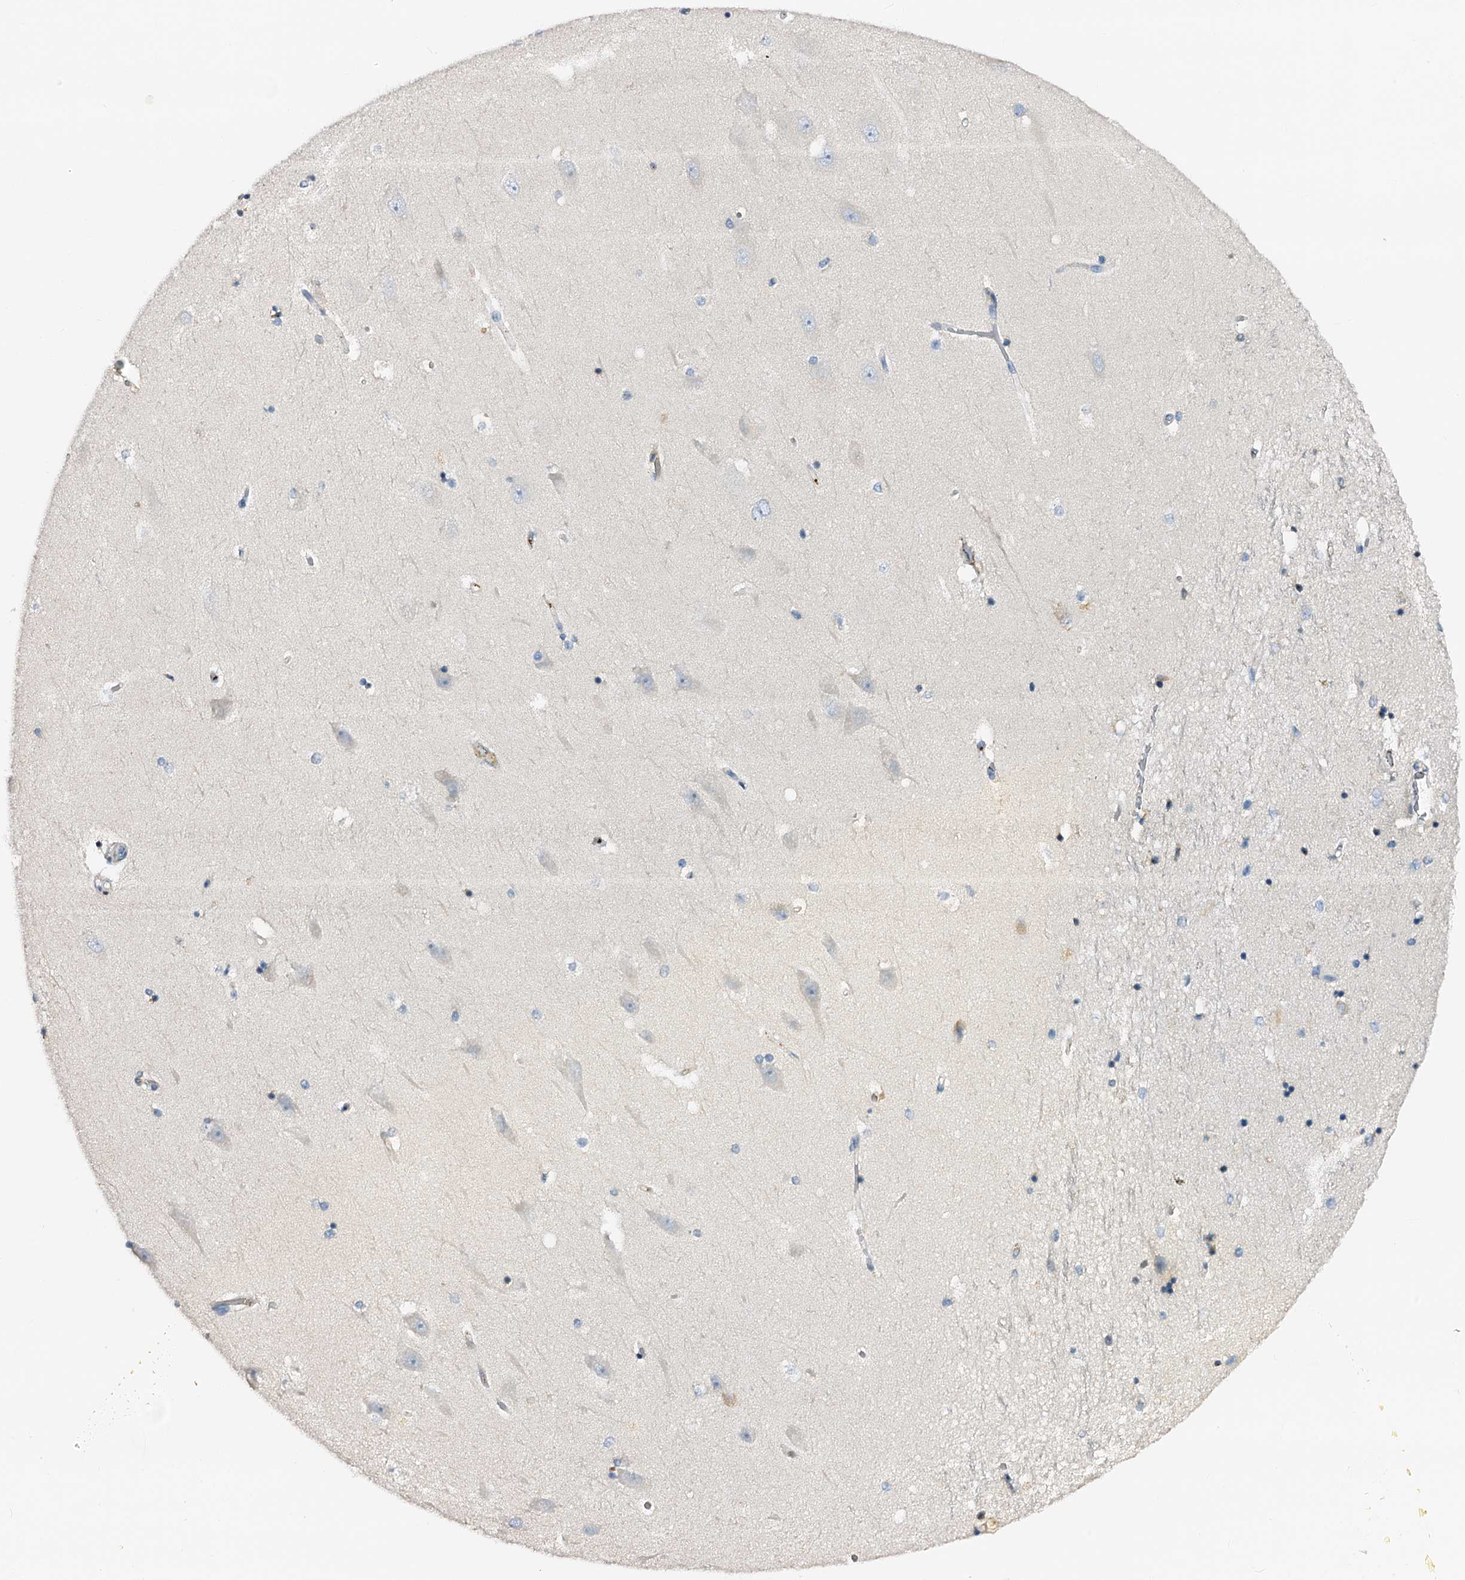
{"staining": {"intensity": "negative", "quantity": "none", "location": "none"}, "tissue": "hippocampus", "cell_type": "Glial cells", "image_type": "normal", "snomed": [{"axis": "morphology", "description": "Normal tissue, NOS"}, {"axis": "topography", "description": "Hippocampus"}], "caption": "IHC histopathology image of normal human hippocampus stained for a protein (brown), which exhibits no expression in glial cells. (Brightfield microscopy of DAB (3,3'-diaminobenzidine) immunohistochemistry at high magnification).", "gene": "CSKMT", "patient": {"sex": "male", "age": 45}}